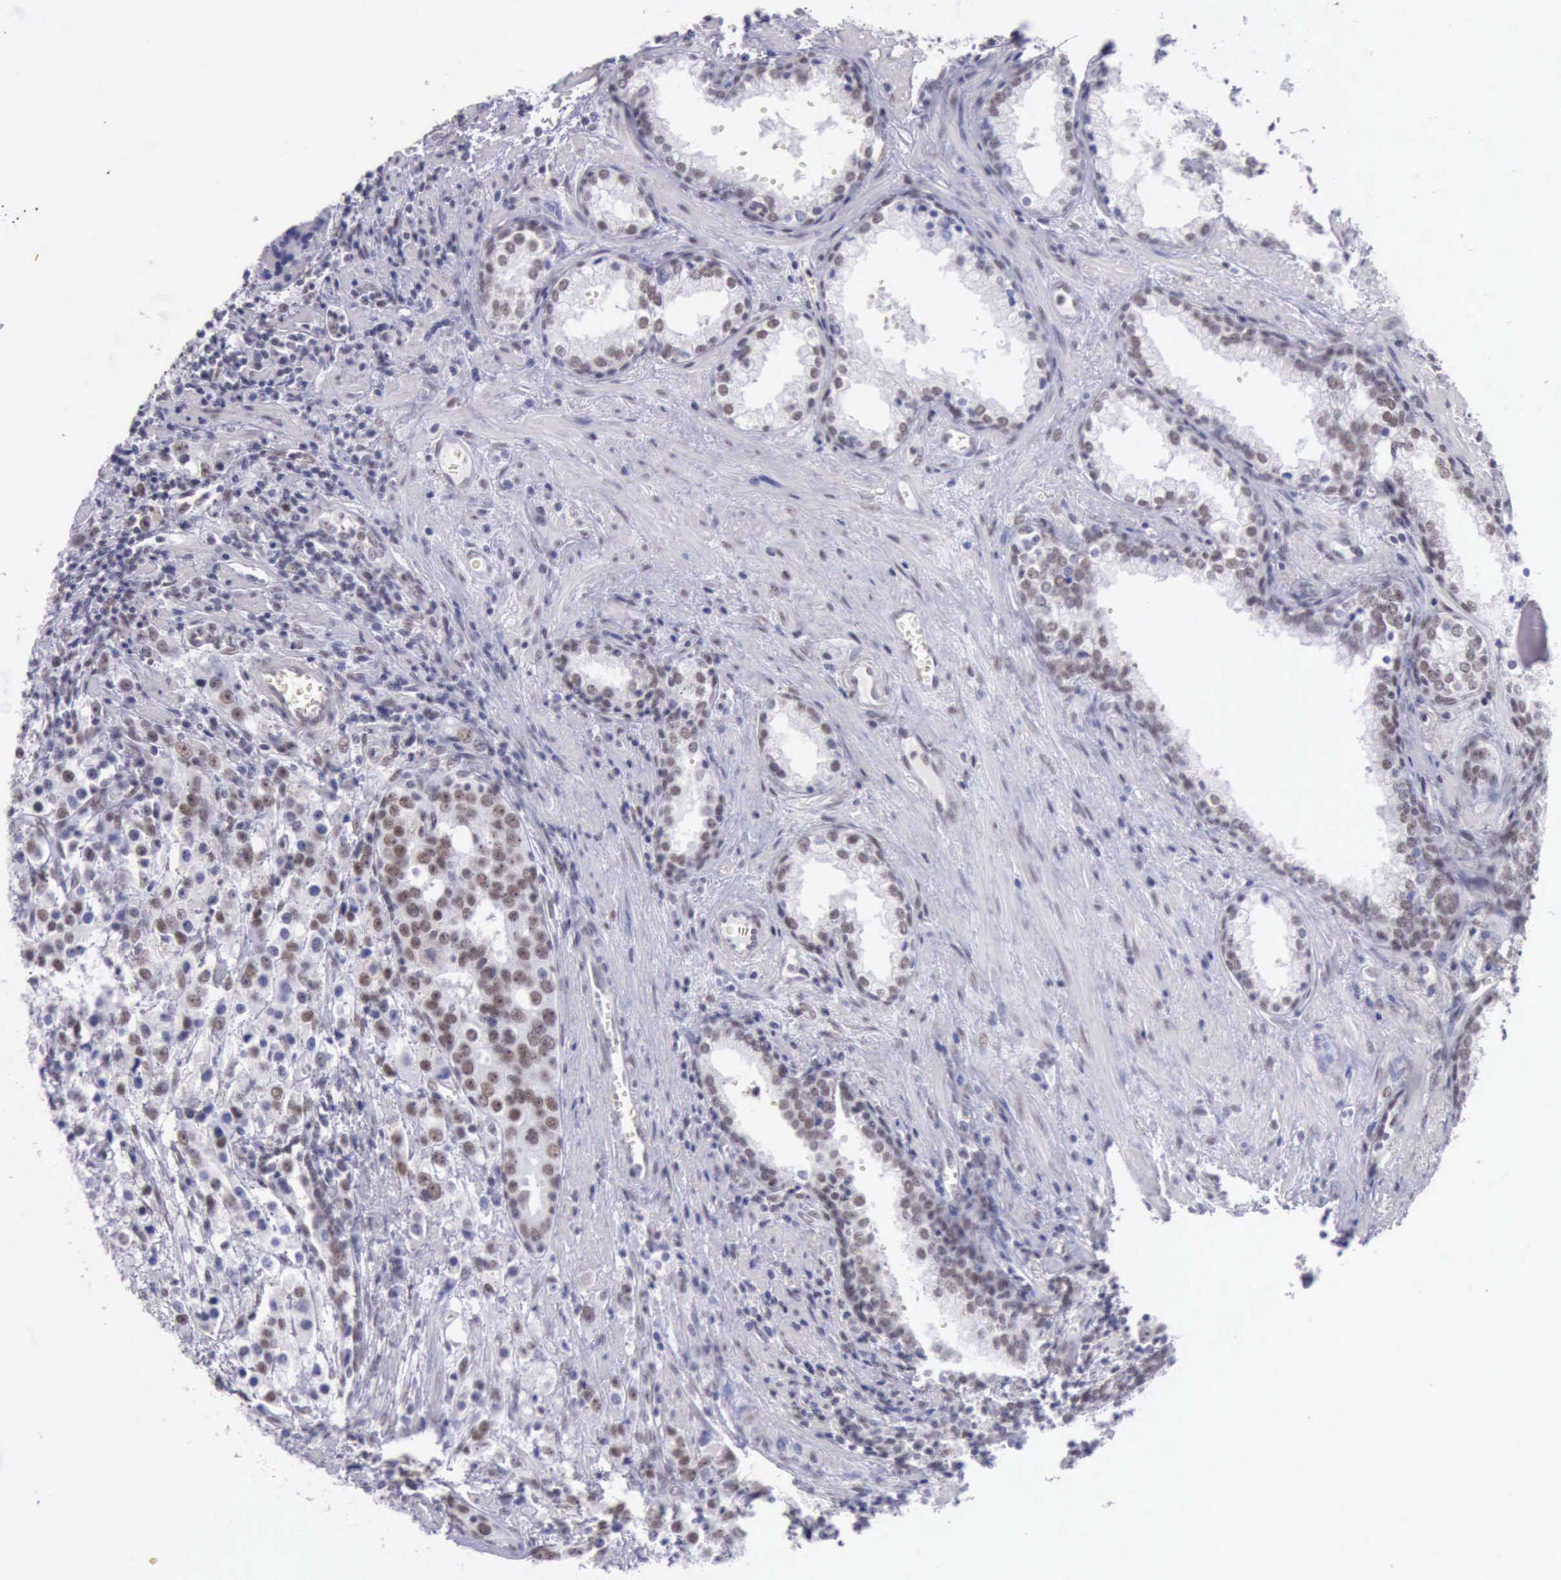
{"staining": {"intensity": "weak", "quantity": "25%-75%", "location": "nuclear"}, "tissue": "prostate cancer", "cell_type": "Tumor cells", "image_type": "cancer", "snomed": [{"axis": "morphology", "description": "Adenocarcinoma, High grade"}, {"axis": "topography", "description": "Prostate"}], "caption": "IHC micrograph of neoplastic tissue: prostate cancer (adenocarcinoma (high-grade)) stained using immunohistochemistry (IHC) exhibits low levels of weak protein expression localized specifically in the nuclear of tumor cells, appearing as a nuclear brown color.", "gene": "EP300", "patient": {"sex": "male", "age": 71}}